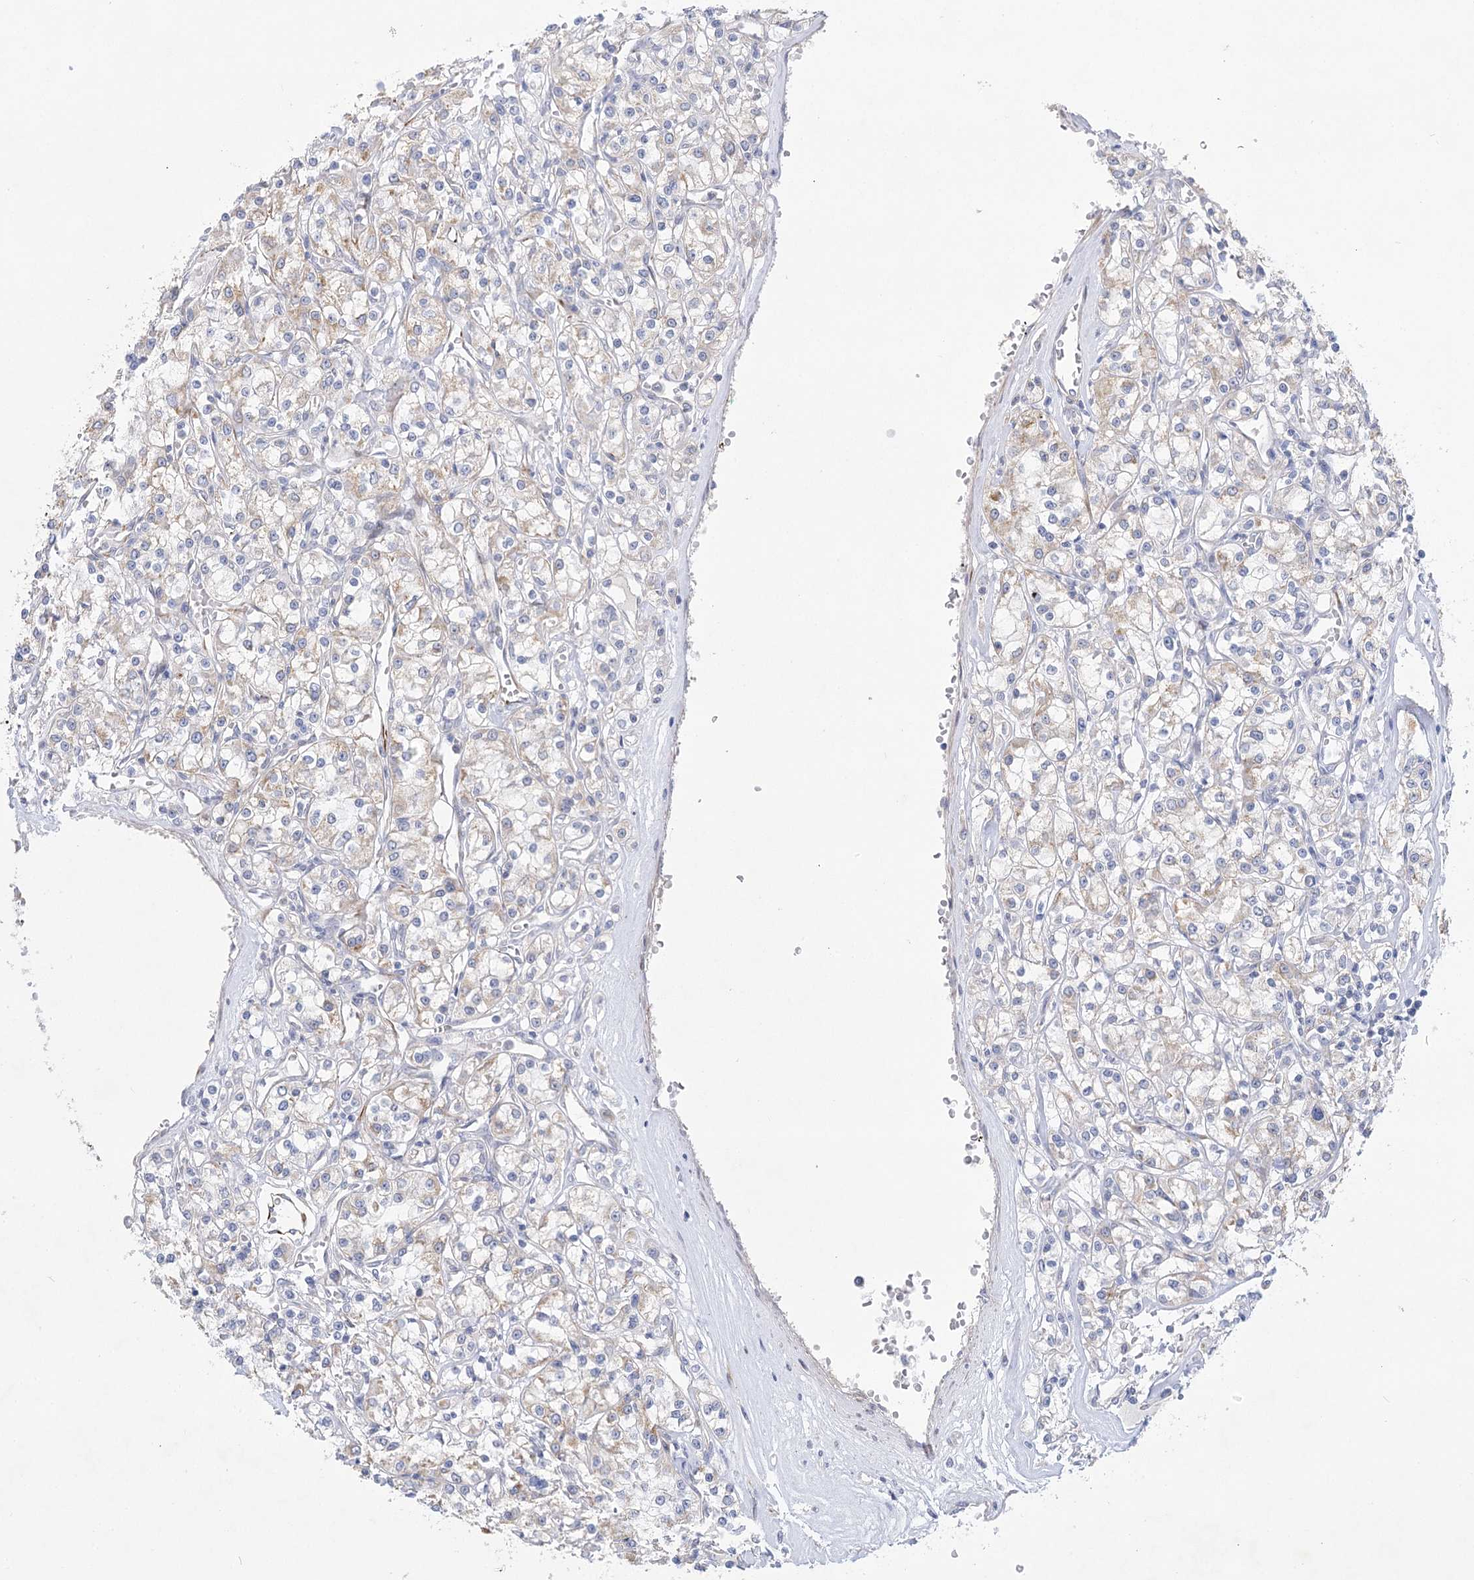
{"staining": {"intensity": "weak", "quantity": "<25%", "location": "cytoplasmic/membranous"}, "tissue": "renal cancer", "cell_type": "Tumor cells", "image_type": "cancer", "snomed": [{"axis": "morphology", "description": "Adenocarcinoma, NOS"}, {"axis": "topography", "description": "Kidney"}], "caption": "Tumor cells show no significant positivity in renal adenocarcinoma. (Stains: DAB (3,3'-diaminobenzidine) immunohistochemistry (IHC) with hematoxylin counter stain, Microscopy: brightfield microscopy at high magnification).", "gene": "DHTKD1", "patient": {"sex": "female", "age": 59}}